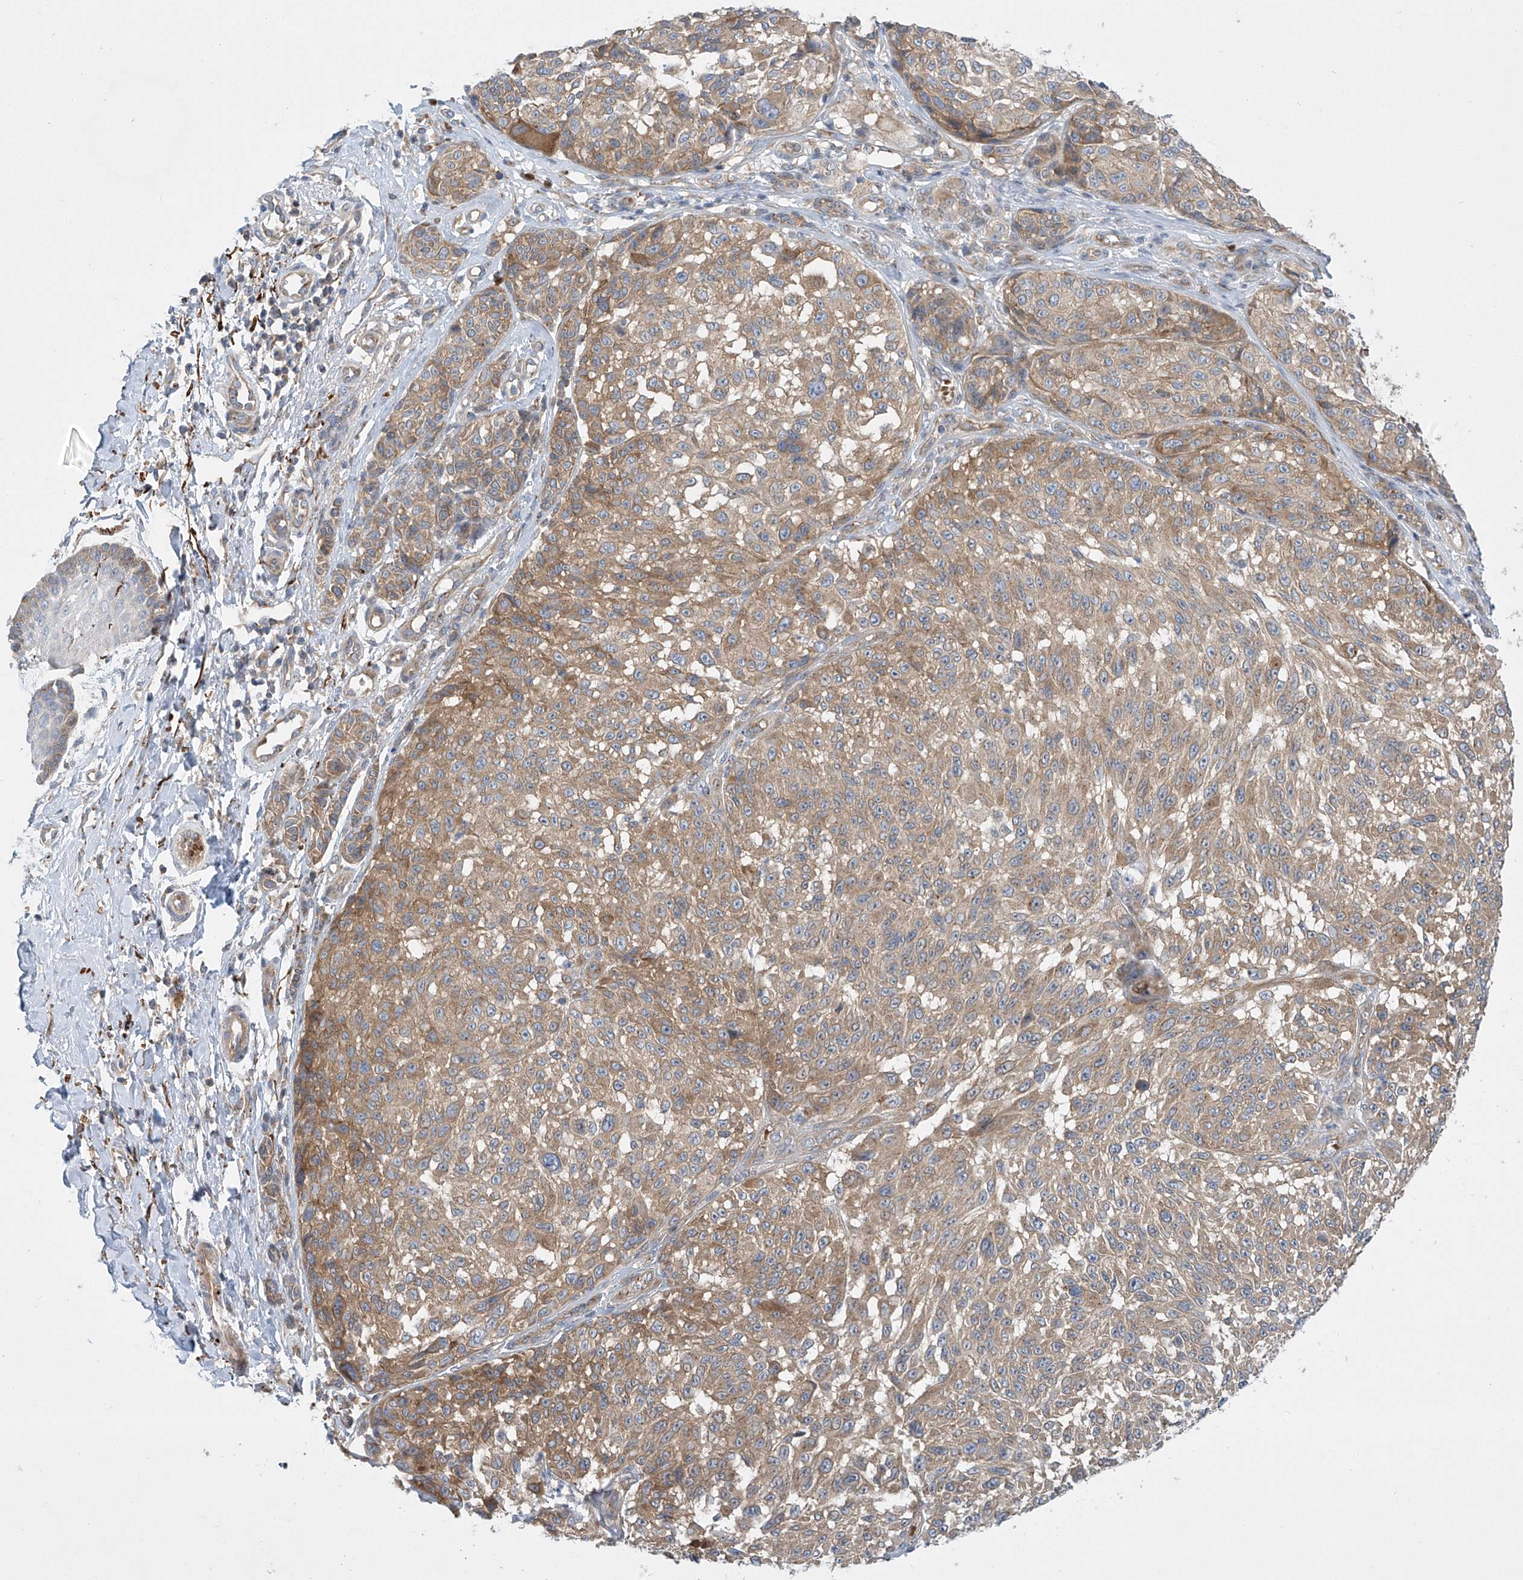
{"staining": {"intensity": "moderate", "quantity": ">75%", "location": "cytoplasmic/membranous"}, "tissue": "melanoma", "cell_type": "Tumor cells", "image_type": "cancer", "snomed": [{"axis": "morphology", "description": "Malignant melanoma, NOS"}, {"axis": "topography", "description": "Skin"}], "caption": "Protein analysis of melanoma tissue demonstrates moderate cytoplasmic/membranous positivity in about >75% of tumor cells.", "gene": "TJAP1", "patient": {"sex": "male", "age": 83}}